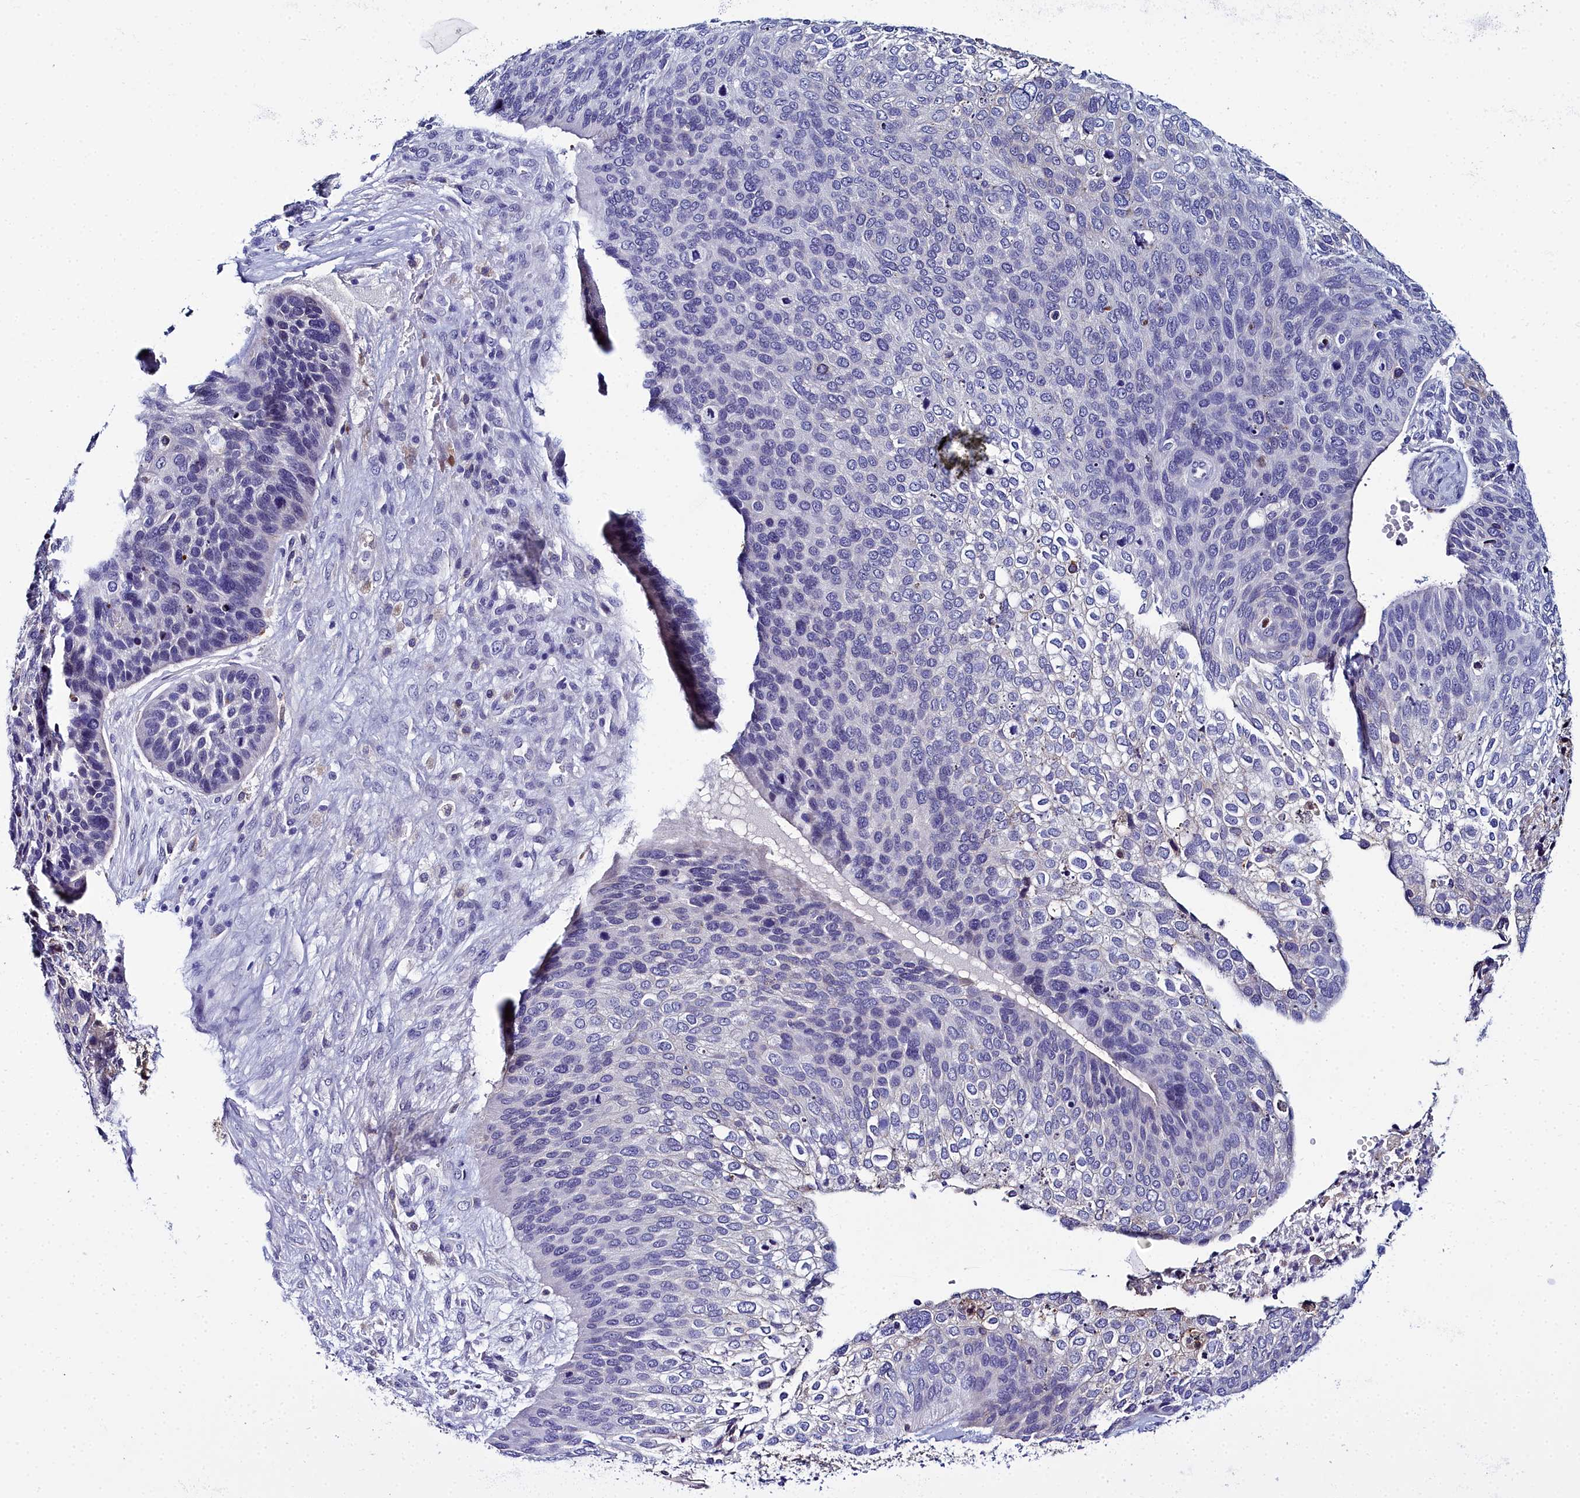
{"staining": {"intensity": "negative", "quantity": "none", "location": "none"}, "tissue": "skin cancer", "cell_type": "Tumor cells", "image_type": "cancer", "snomed": [{"axis": "morphology", "description": "Basal cell carcinoma"}, {"axis": "topography", "description": "Skin"}], "caption": "DAB immunohistochemical staining of human basal cell carcinoma (skin) reveals no significant staining in tumor cells.", "gene": "ELAPOR2", "patient": {"sex": "female", "age": 74}}